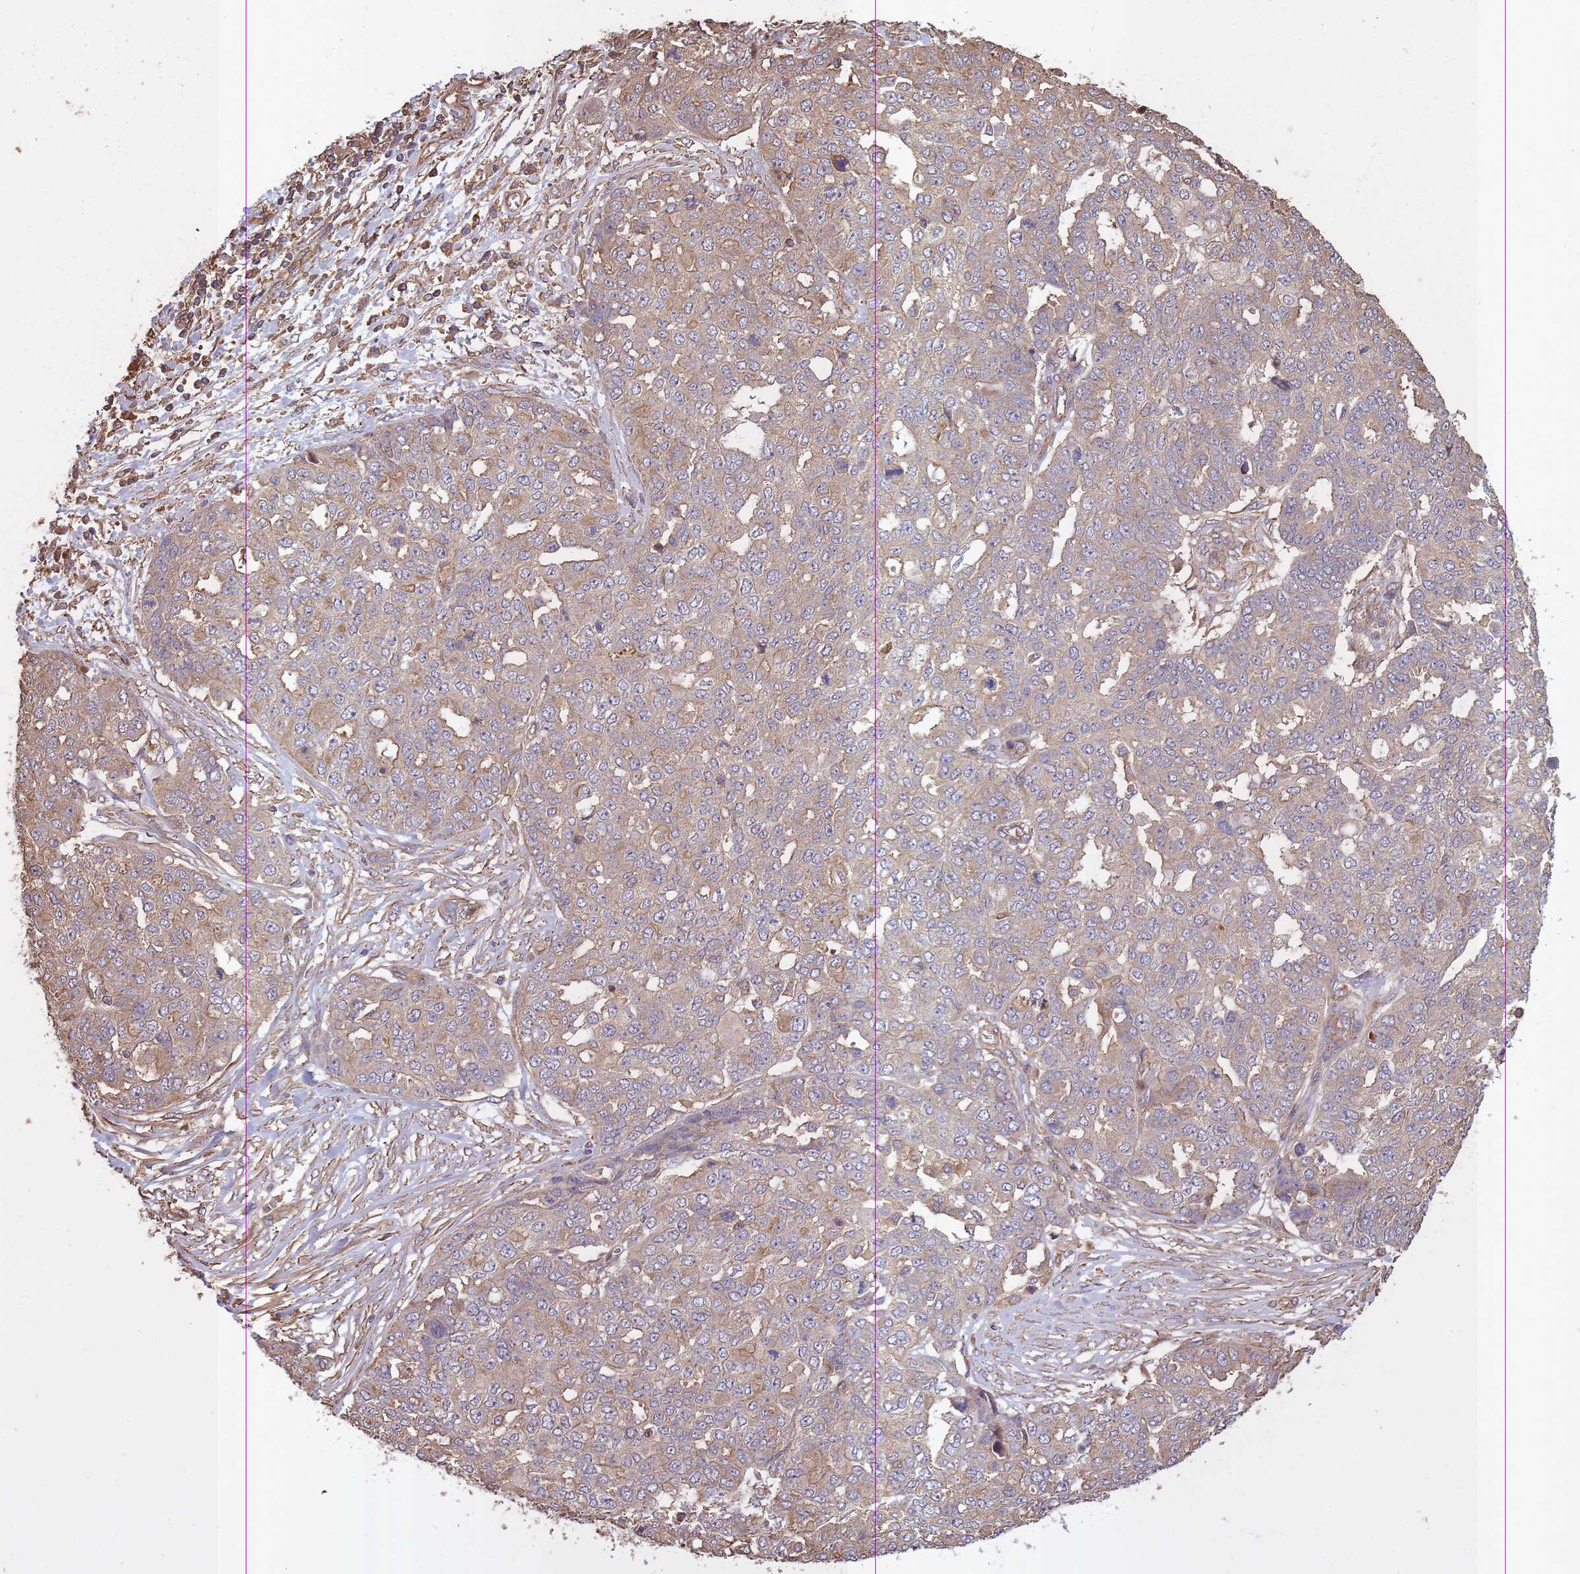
{"staining": {"intensity": "moderate", "quantity": ">75%", "location": "cytoplasmic/membranous"}, "tissue": "ovarian cancer", "cell_type": "Tumor cells", "image_type": "cancer", "snomed": [{"axis": "morphology", "description": "Cystadenocarcinoma, serous, NOS"}, {"axis": "topography", "description": "Soft tissue"}, {"axis": "topography", "description": "Ovary"}], "caption": "Tumor cells reveal medium levels of moderate cytoplasmic/membranous positivity in about >75% of cells in human ovarian serous cystadenocarcinoma.", "gene": "ARMH3", "patient": {"sex": "female", "age": 57}}